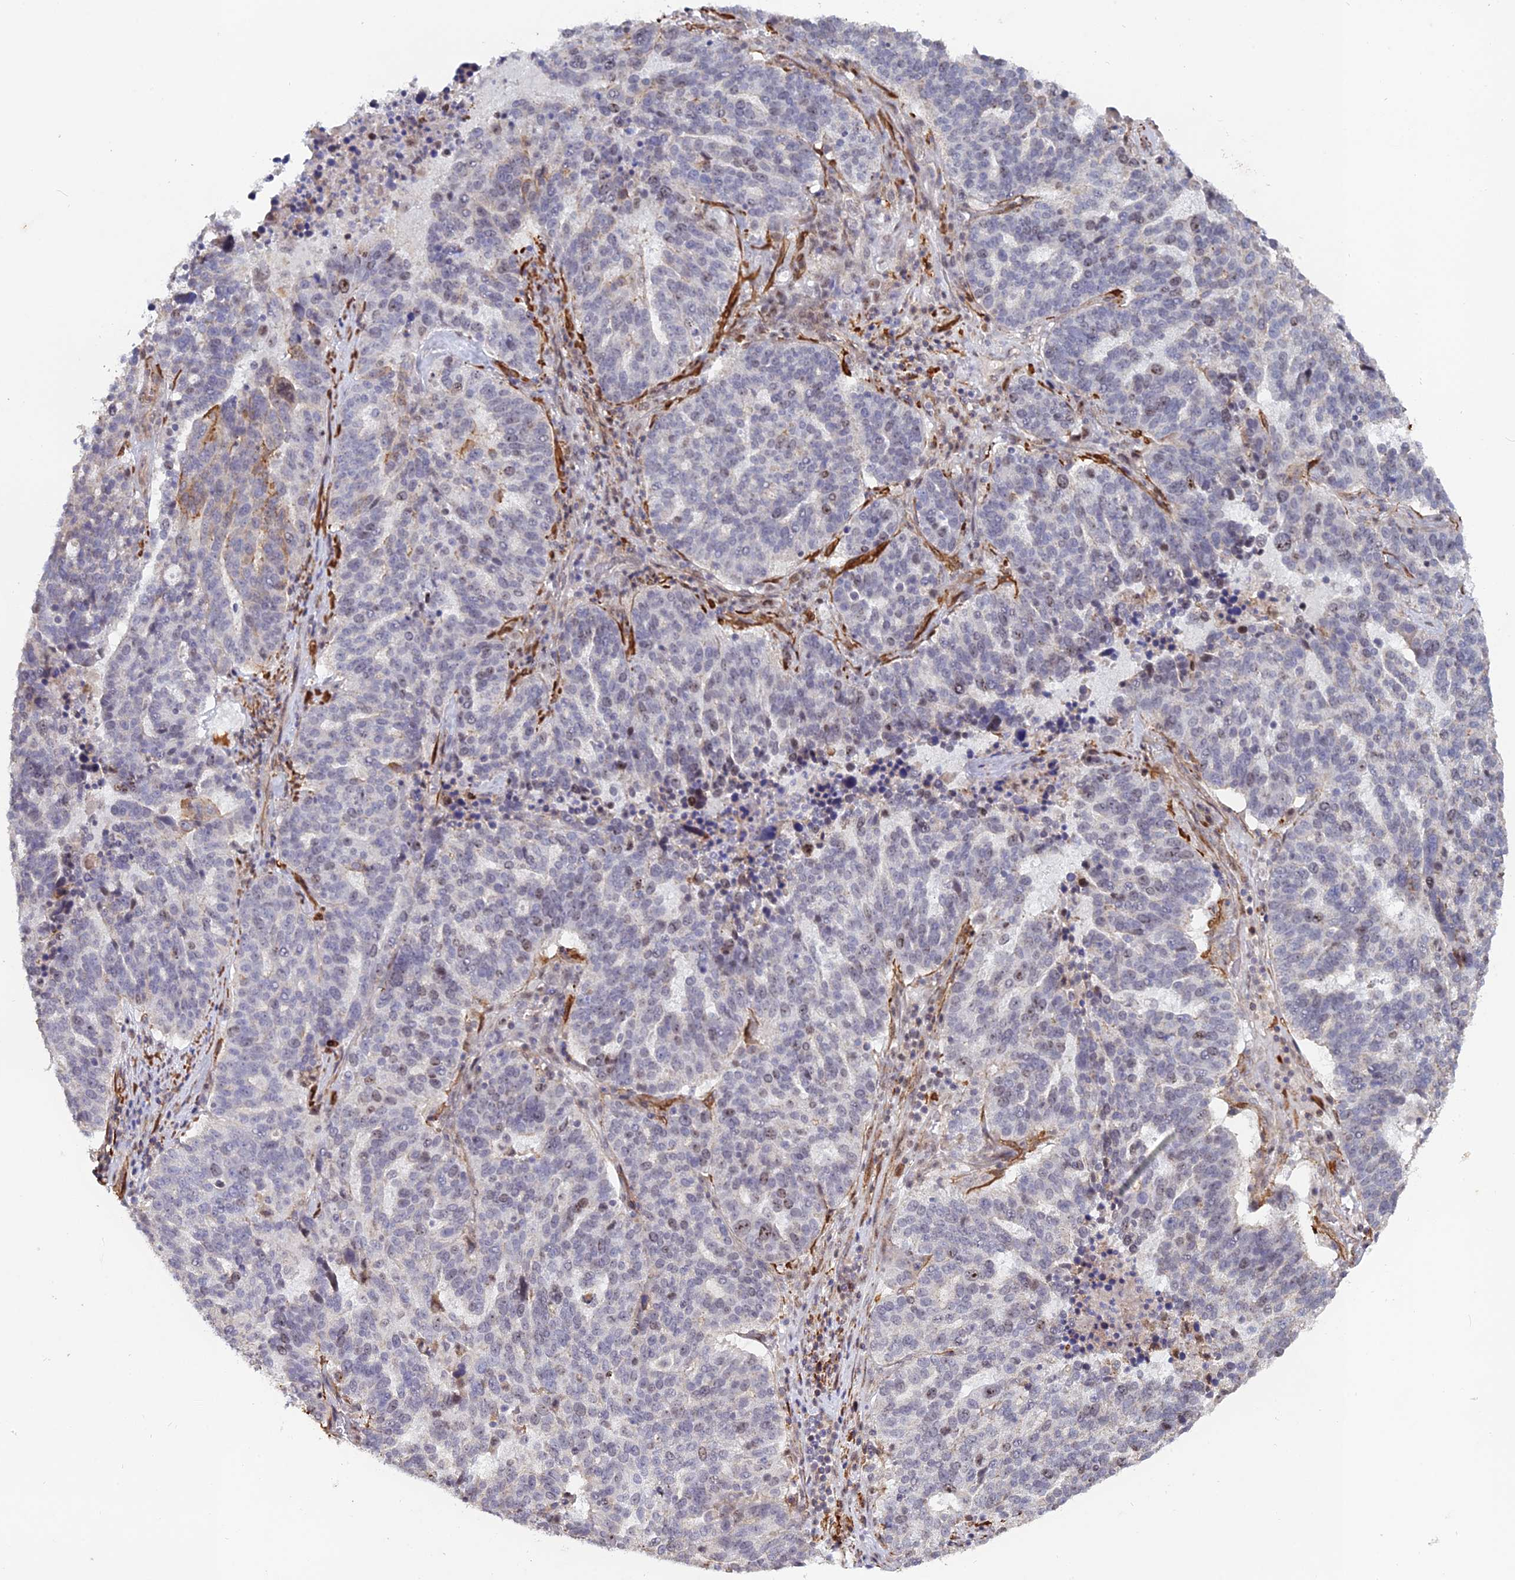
{"staining": {"intensity": "weak", "quantity": "<25%", "location": "nuclear"}, "tissue": "ovarian cancer", "cell_type": "Tumor cells", "image_type": "cancer", "snomed": [{"axis": "morphology", "description": "Cystadenocarcinoma, serous, NOS"}, {"axis": "topography", "description": "Ovary"}], "caption": "This histopathology image is of ovarian cancer stained with IHC to label a protein in brown with the nuclei are counter-stained blue. There is no positivity in tumor cells.", "gene": "CCDC154", "patient": {"sex": "female", "age": 59}}